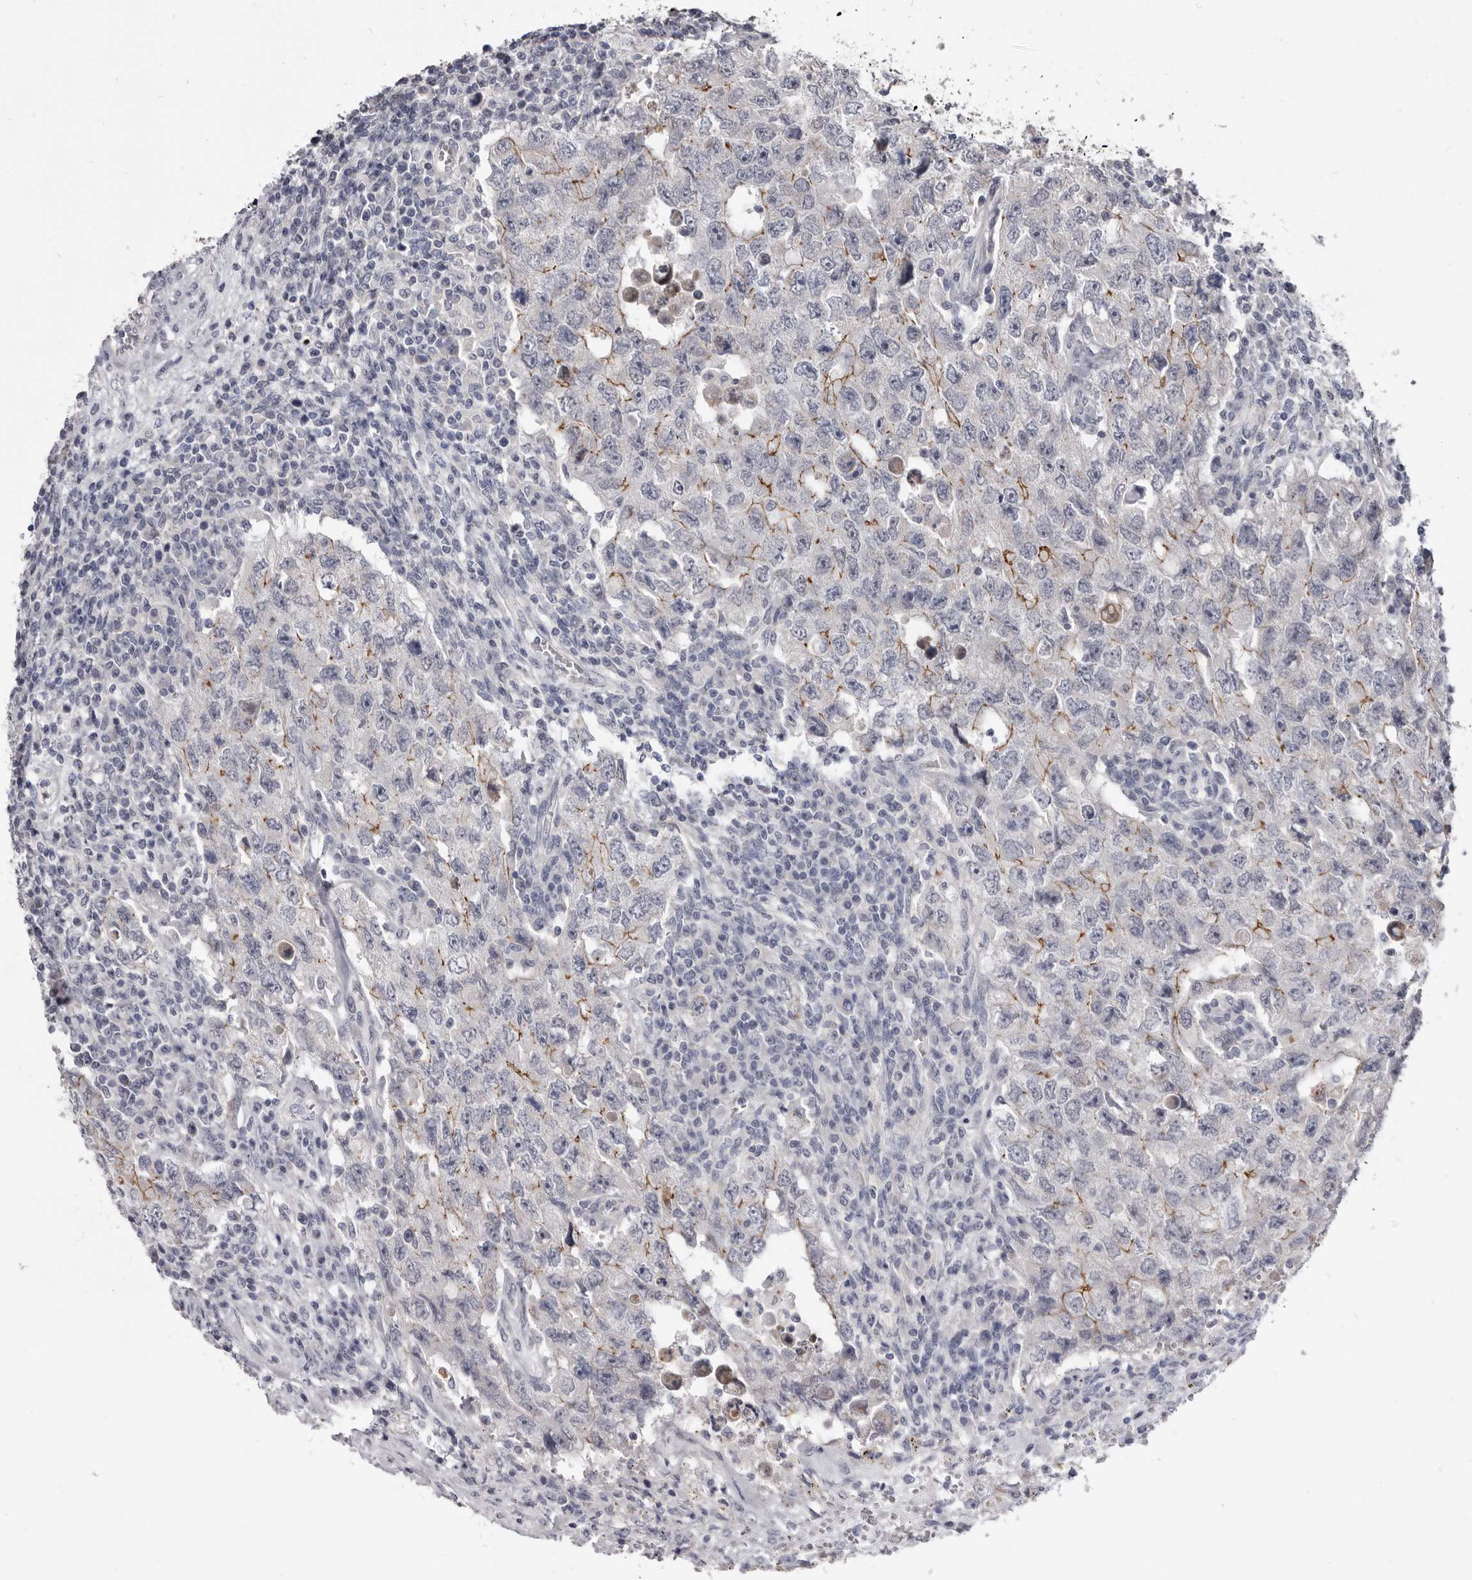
{"staining": {"intensity": "moderate", "quantity": "25%-75%", "location": "cytoplasmic/membranous"}, "tissue": "testis cancer", "cell_type": "Tumor cells", "image_type": "cancer", "snomed": [{"axis": "morphology", "description": "Carcinoma, Embryonal, NOS"}, {"axis": "topography", "description": "Testis"}], "caption": "DAB (3,3'-diaminobenzidine) immunohistochemical staining of human testis cancer displays moderate cytoplasmic/membranous protein expression in about 25%-75% of tumor cells.", "gene": "CGN", "patient": {"sex": "male", "age": 26}}